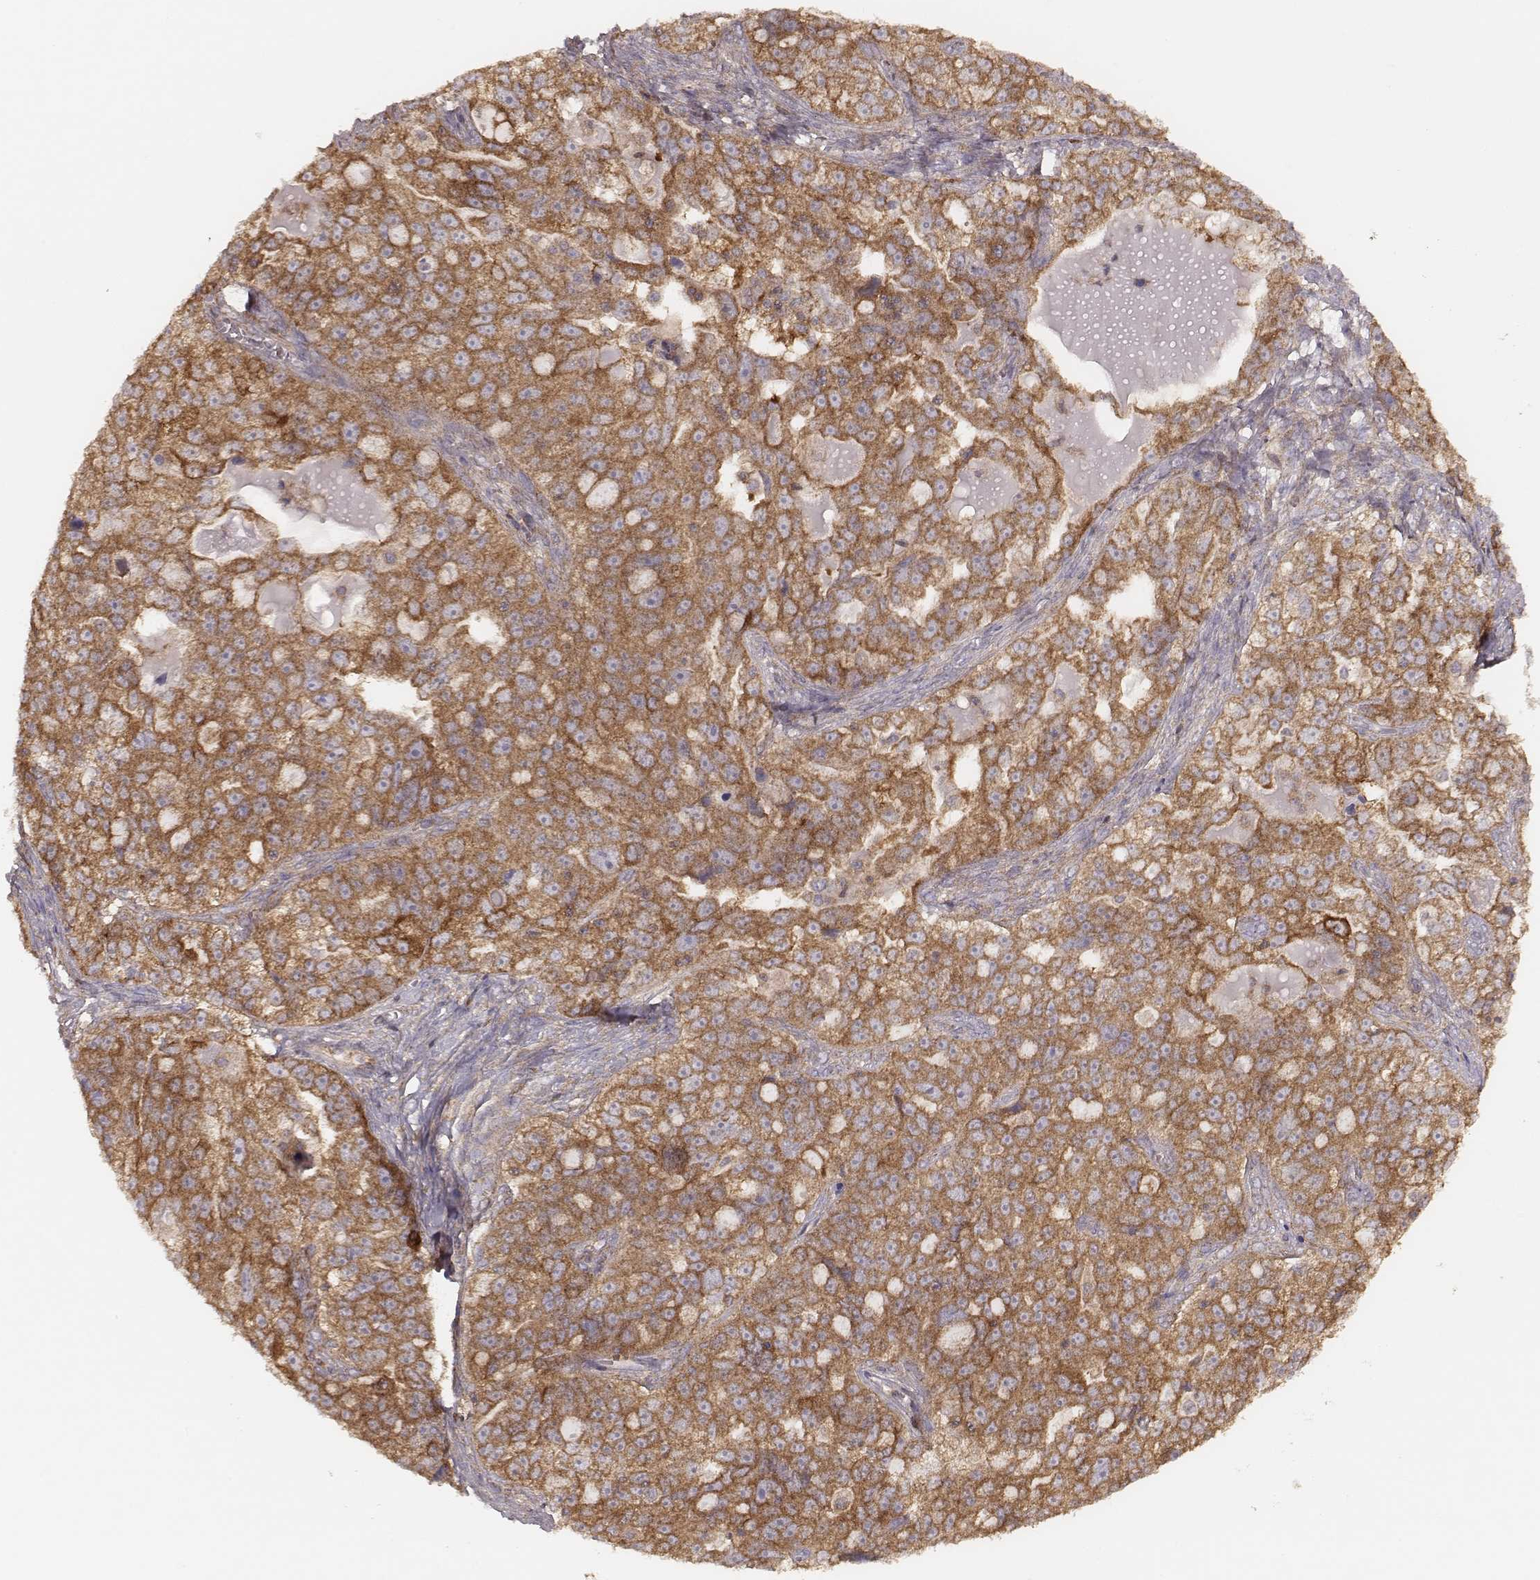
{"staining": {"intensity": "strong", "quantity": ">75%", "location": "cytoplasmic/membranous"}, "tissue": "ovarian cancer", "cell_type": "Tumor cells", "image_type": "cancer", "snomed": [{"axis": "morphology", "description": "Cystadenocarcinoma, serous, NOS"}, {"axis": "topography", "description": "Ovary"}], "caption": "Human ovarian cancer stained with a brown dye exhibits strong cytoplasmic/membranous positive staining in approximately >75% of tumor cells.", "gene": "CARS1", "patient": {"sex": "female", "age": 51}}